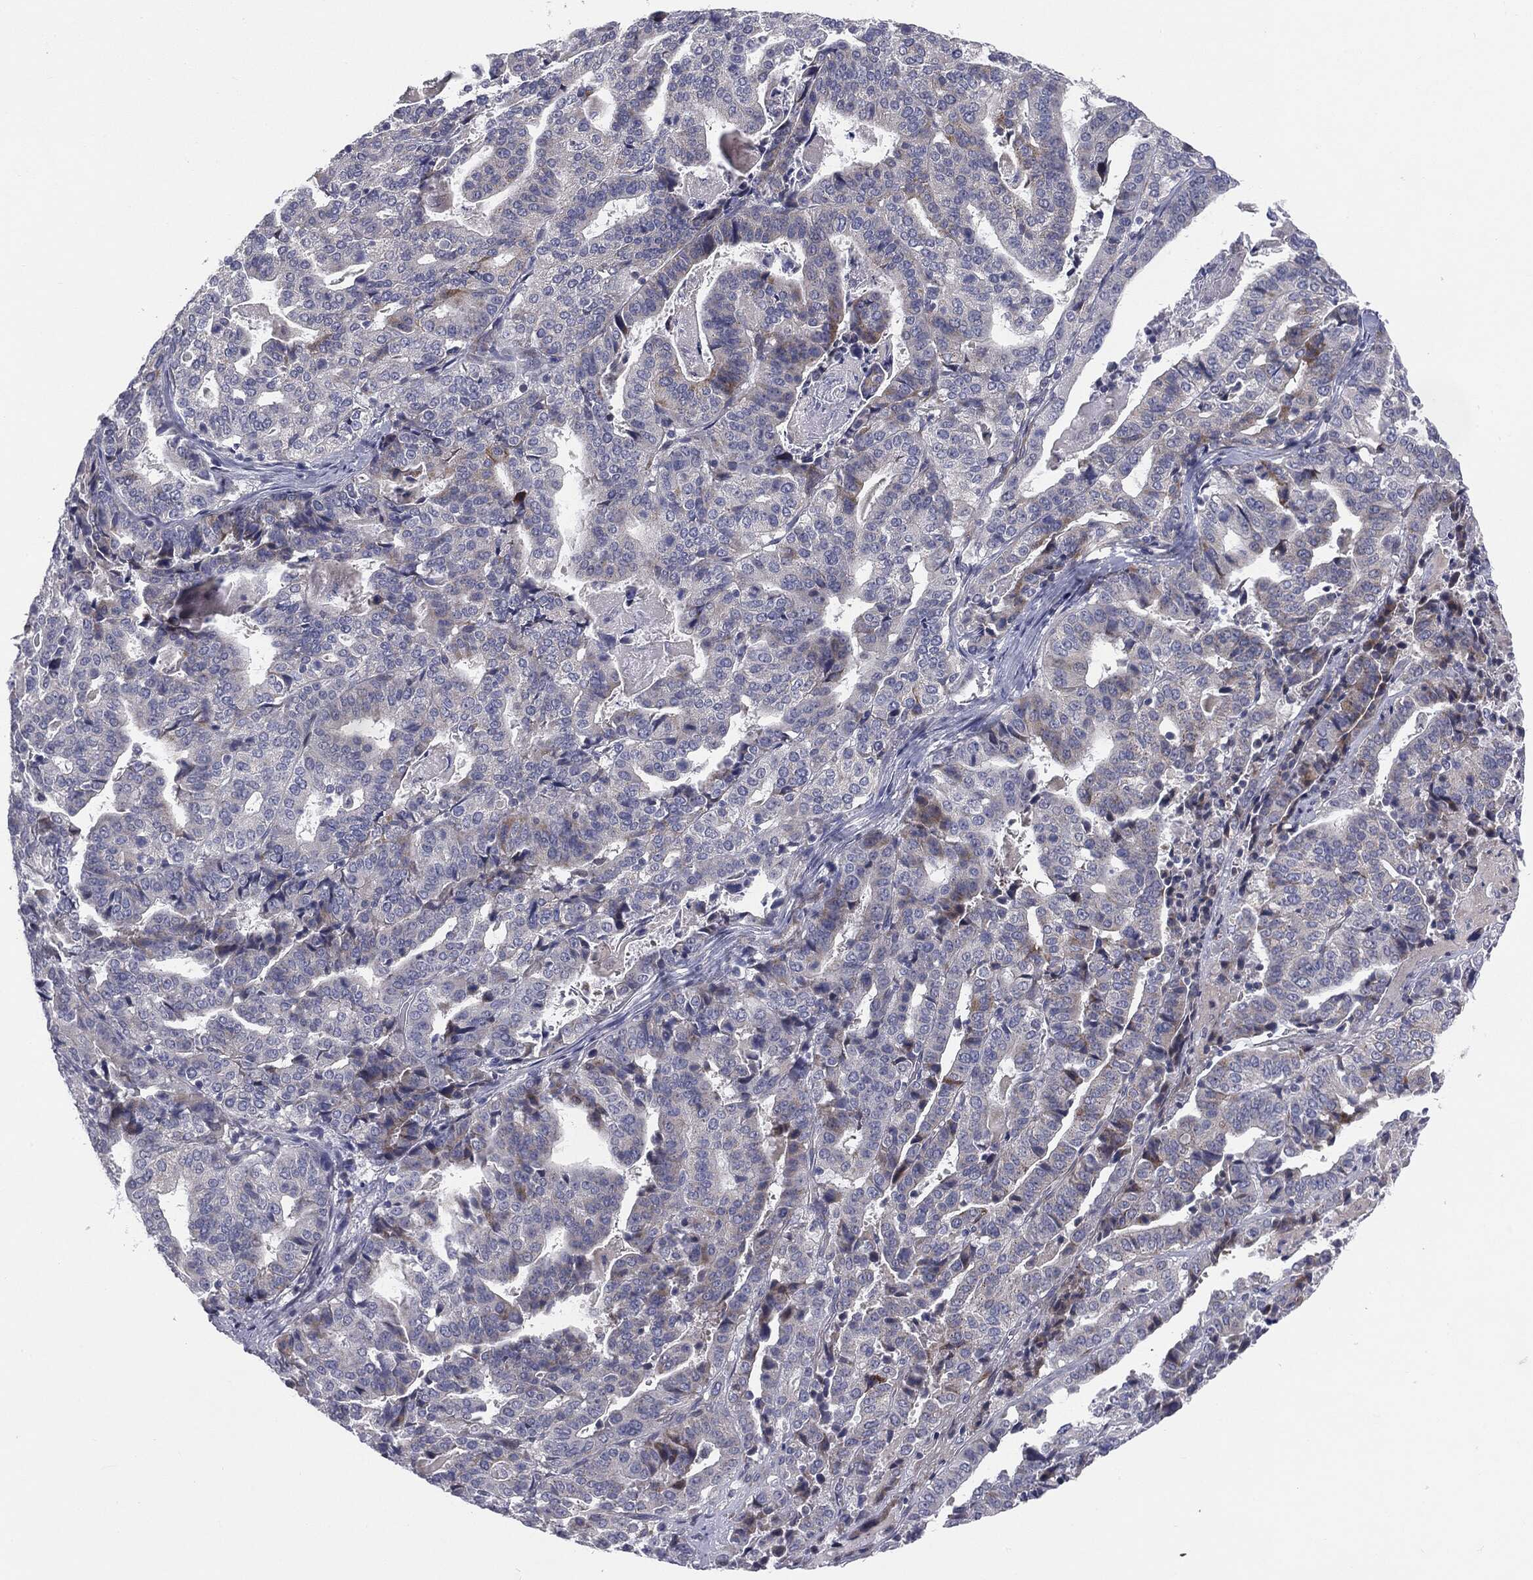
{"staining": {"intensity": "negative", "quantity": "none", "location": "none"}, "tissue": "stomach cancer", "cell_type": "Tumor cells", "image_type": "cancer", "snomed": [{"axis": "morphology", "description": "Adenocarcinoma, NOS"}, {"axis": "topography", "description": "Stomach"}], "caption": "Protein analysis of stomach cancer (adenocarcinoma) reveals no significant positivity in tumor cells. (DAB immunohistochemistry with hematoxylin counter stain).", "gene": "KRT5", "patient": {"sex": "male", "age": 48}}